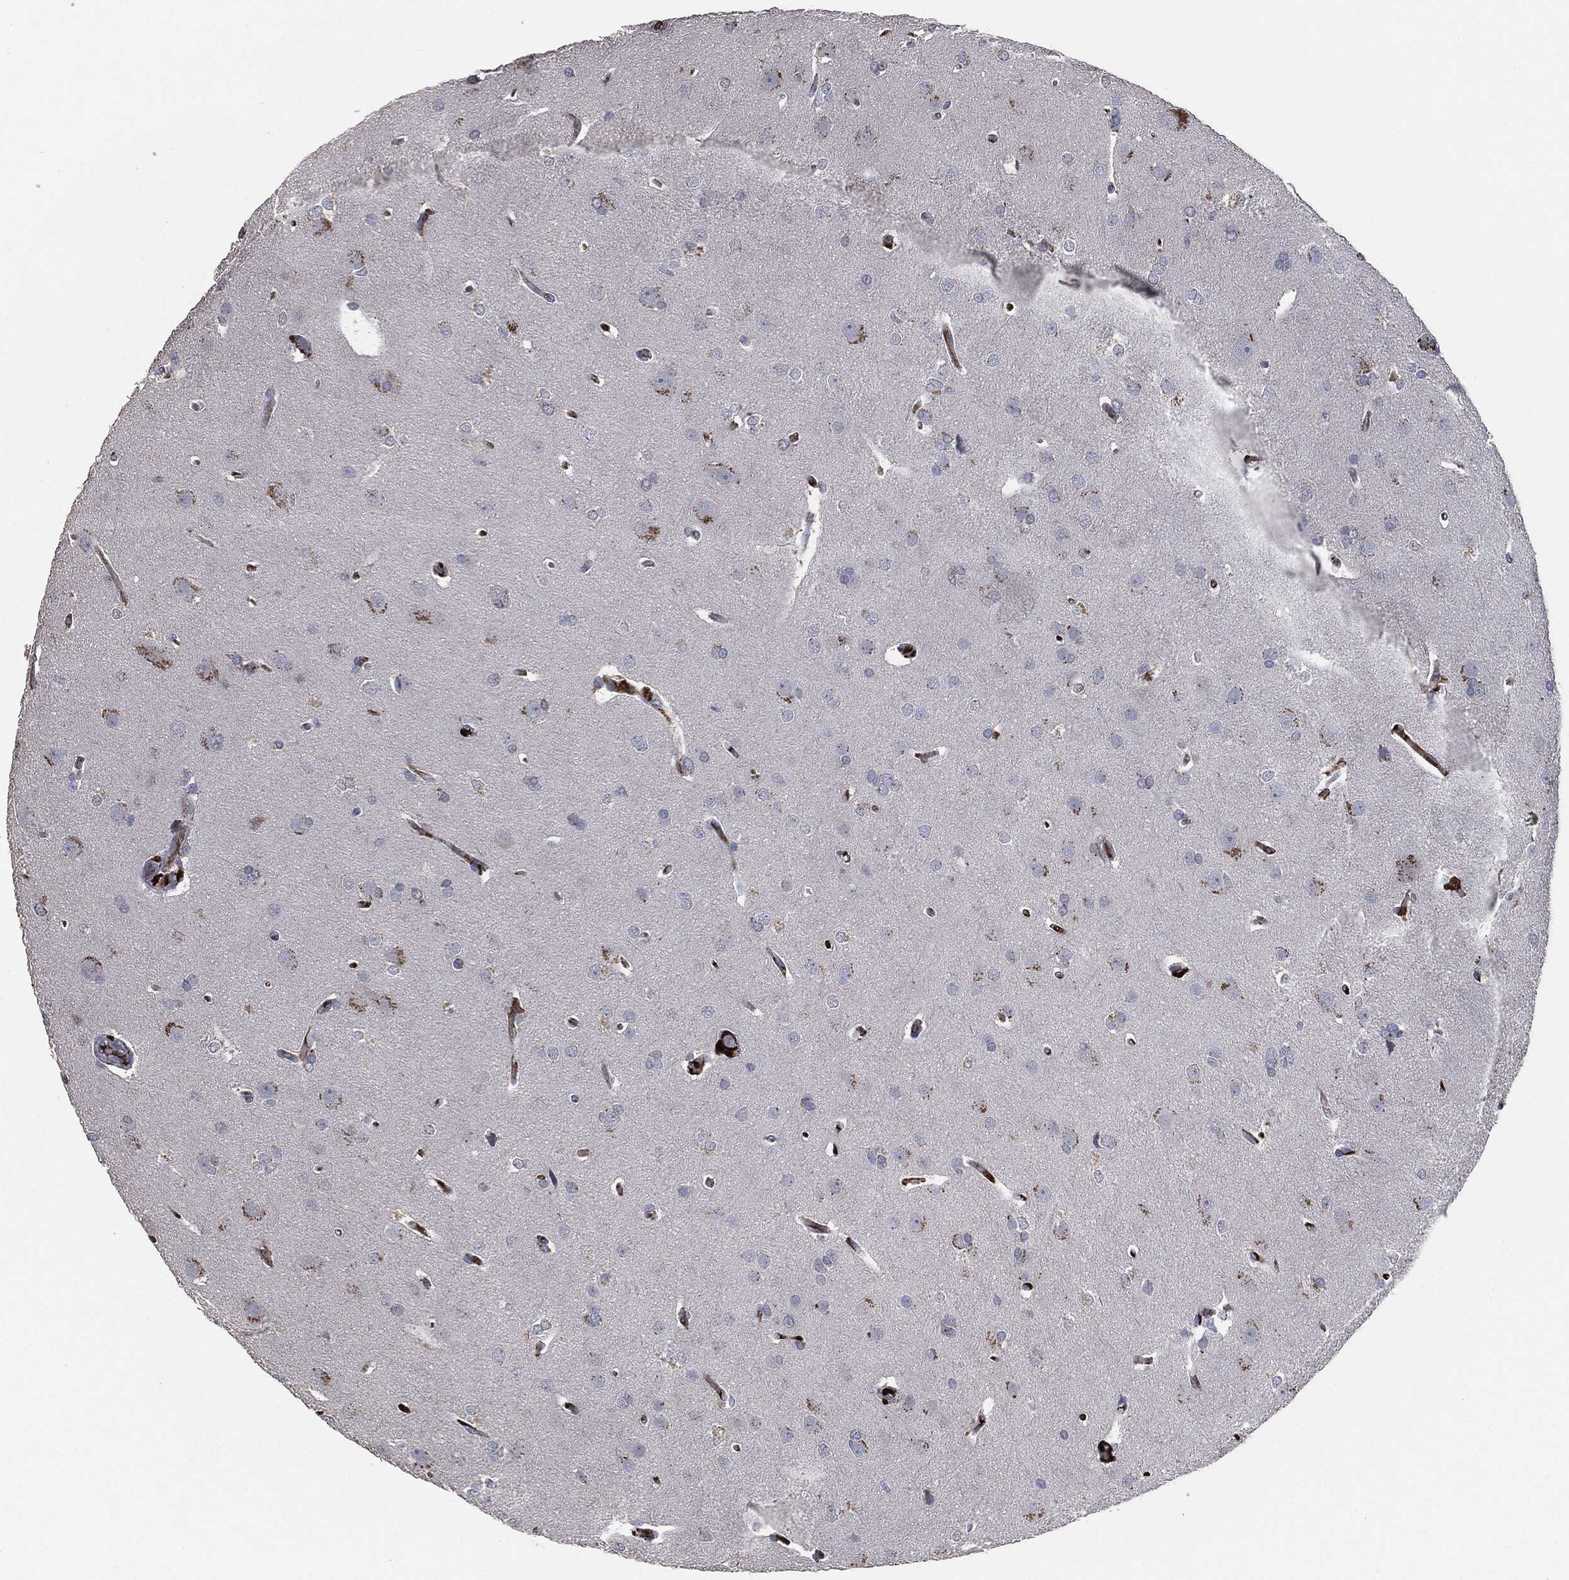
{"staining": {"intensity": "negative", "quantity": "none", "location": "none"}, "tissue": "glioma", "cell_type": "Tumor cells", "image_type": "cancer", "snomed": [{"axis": "morphology", "description": "Glioma, malignant, Low grade"}, {"axis": "topography", "description": "Brain"}], "caption": "Immunohistochemistry of human malignant low-grade glioma shows no expression in tumor cells.", "gene": "APOB", "patient": {"sex": "female", "age": 32}}